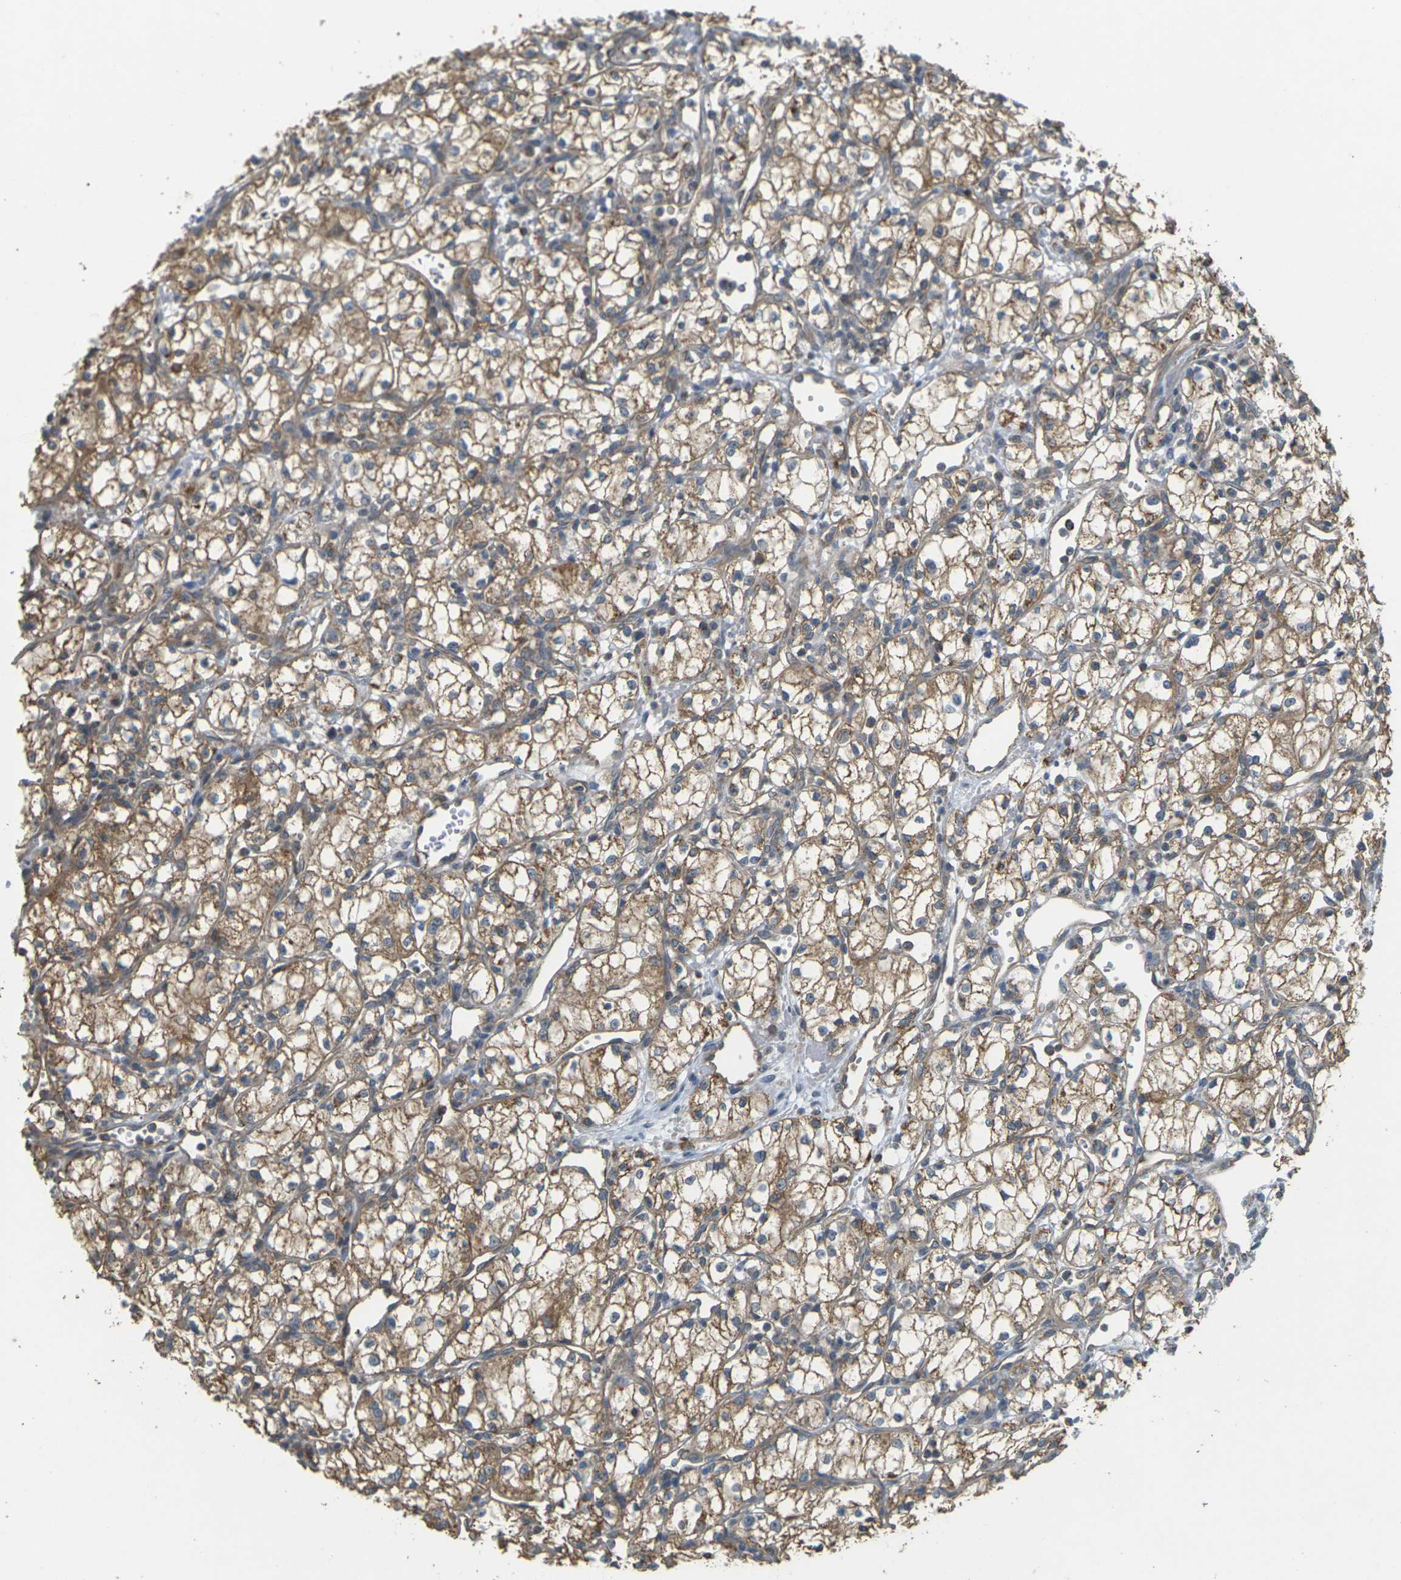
{"staining": {"intensity": "moderate", "quantity": ">75%", "location": "cytoplasmic/membranous"}, "tissue": "renal cancer", "cell_type": "Tumor cells", "image_type": "cancer", "snomed": [{"axis": "morphology", "description": "Normal tissue, NOS"}, {"axis": "morphology", "description": "Adenocarcinoma, NOS"}, {"axis": "topography", "description": "Kidney"}], "caption": "Approximately >75% of tumor cells in human renal adenocarcinoma reveal moderate cytoplasmic/membranous protein staining as visualized by brown immunohistochemical staining.", "gene": "KSR1", "patient": {"sex": "male", "age": 59}}